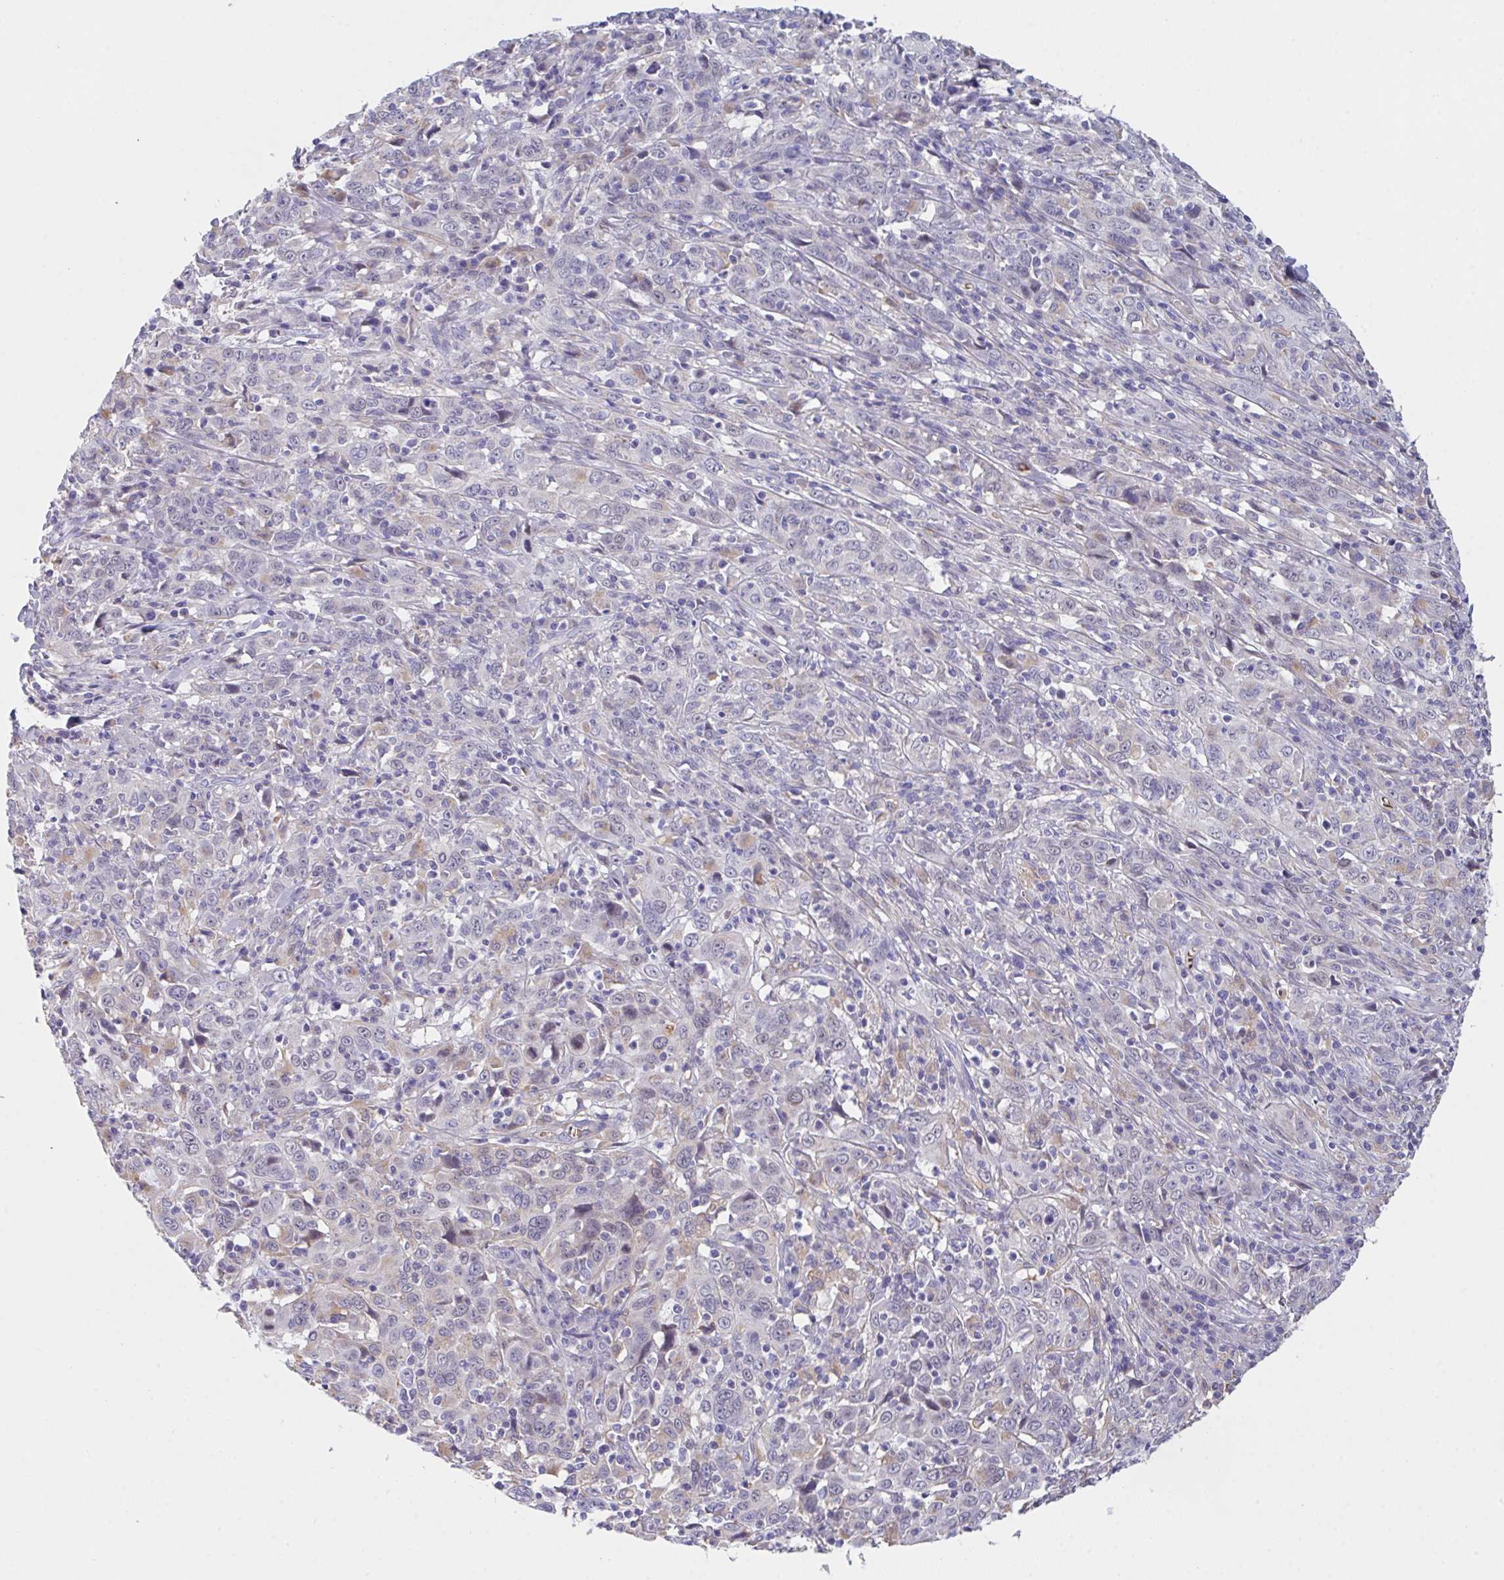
{"staining": {"intensity": "negative", "quantity": "none", "location": "none"}, "tissue": "cervical cancer", "cell_type": "Tumor cells", "image_type": "cancer", "snomed": [{"axis": "morphology", "description": "Squamous cell carcinoma, NOS"}, {"axis": "topography", "description": "Cervix"}], "caption": "This is an immunohistochemistry (IHC) image of human cervical squamous cell carcinoma. There is no positivity in tumor cells.", "gene": "TFAP2C", "patient": {"sex": "female", "age": 46}}